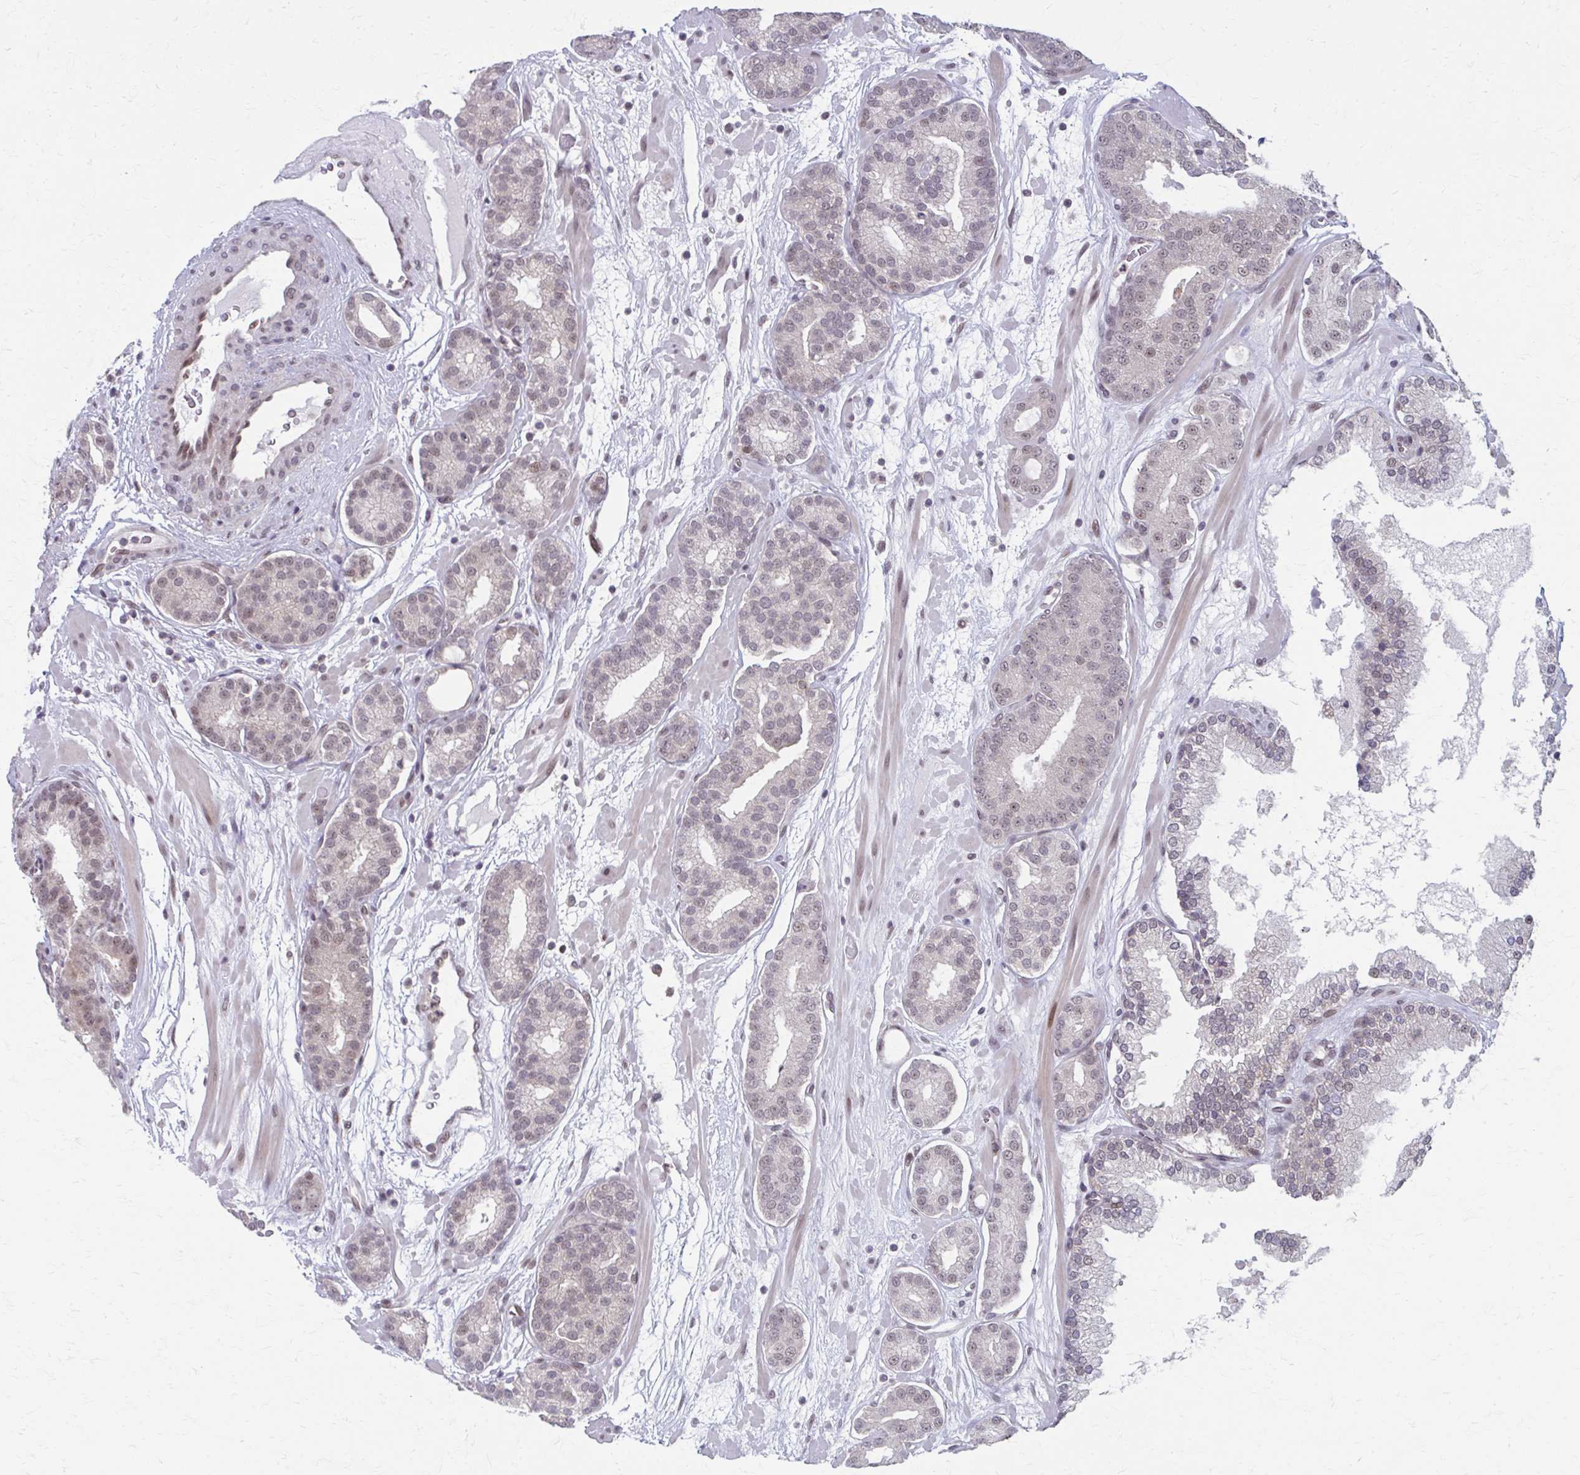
{"staining": {"intensity": "weak", "quantity": "25%-75%", "location": "nuclear"}, "tissue": "prostate cancer", "cell_type": "Tumor cells", "image_type": "cancer", "snomed": [{"axis": "morphology", "description": "Adenocarcinoma, High grade"}, {"axis": "topography", "description": "Prostate"}], "caption": "The photomicrograph demonstrates immunohistochemical staining of prostate cancer. There is weak nuclear staining is seen in approximately 25%-75% of tumor cells.", "gene": "SETBP1", "patient": {"sex": "male", "age": 66}}